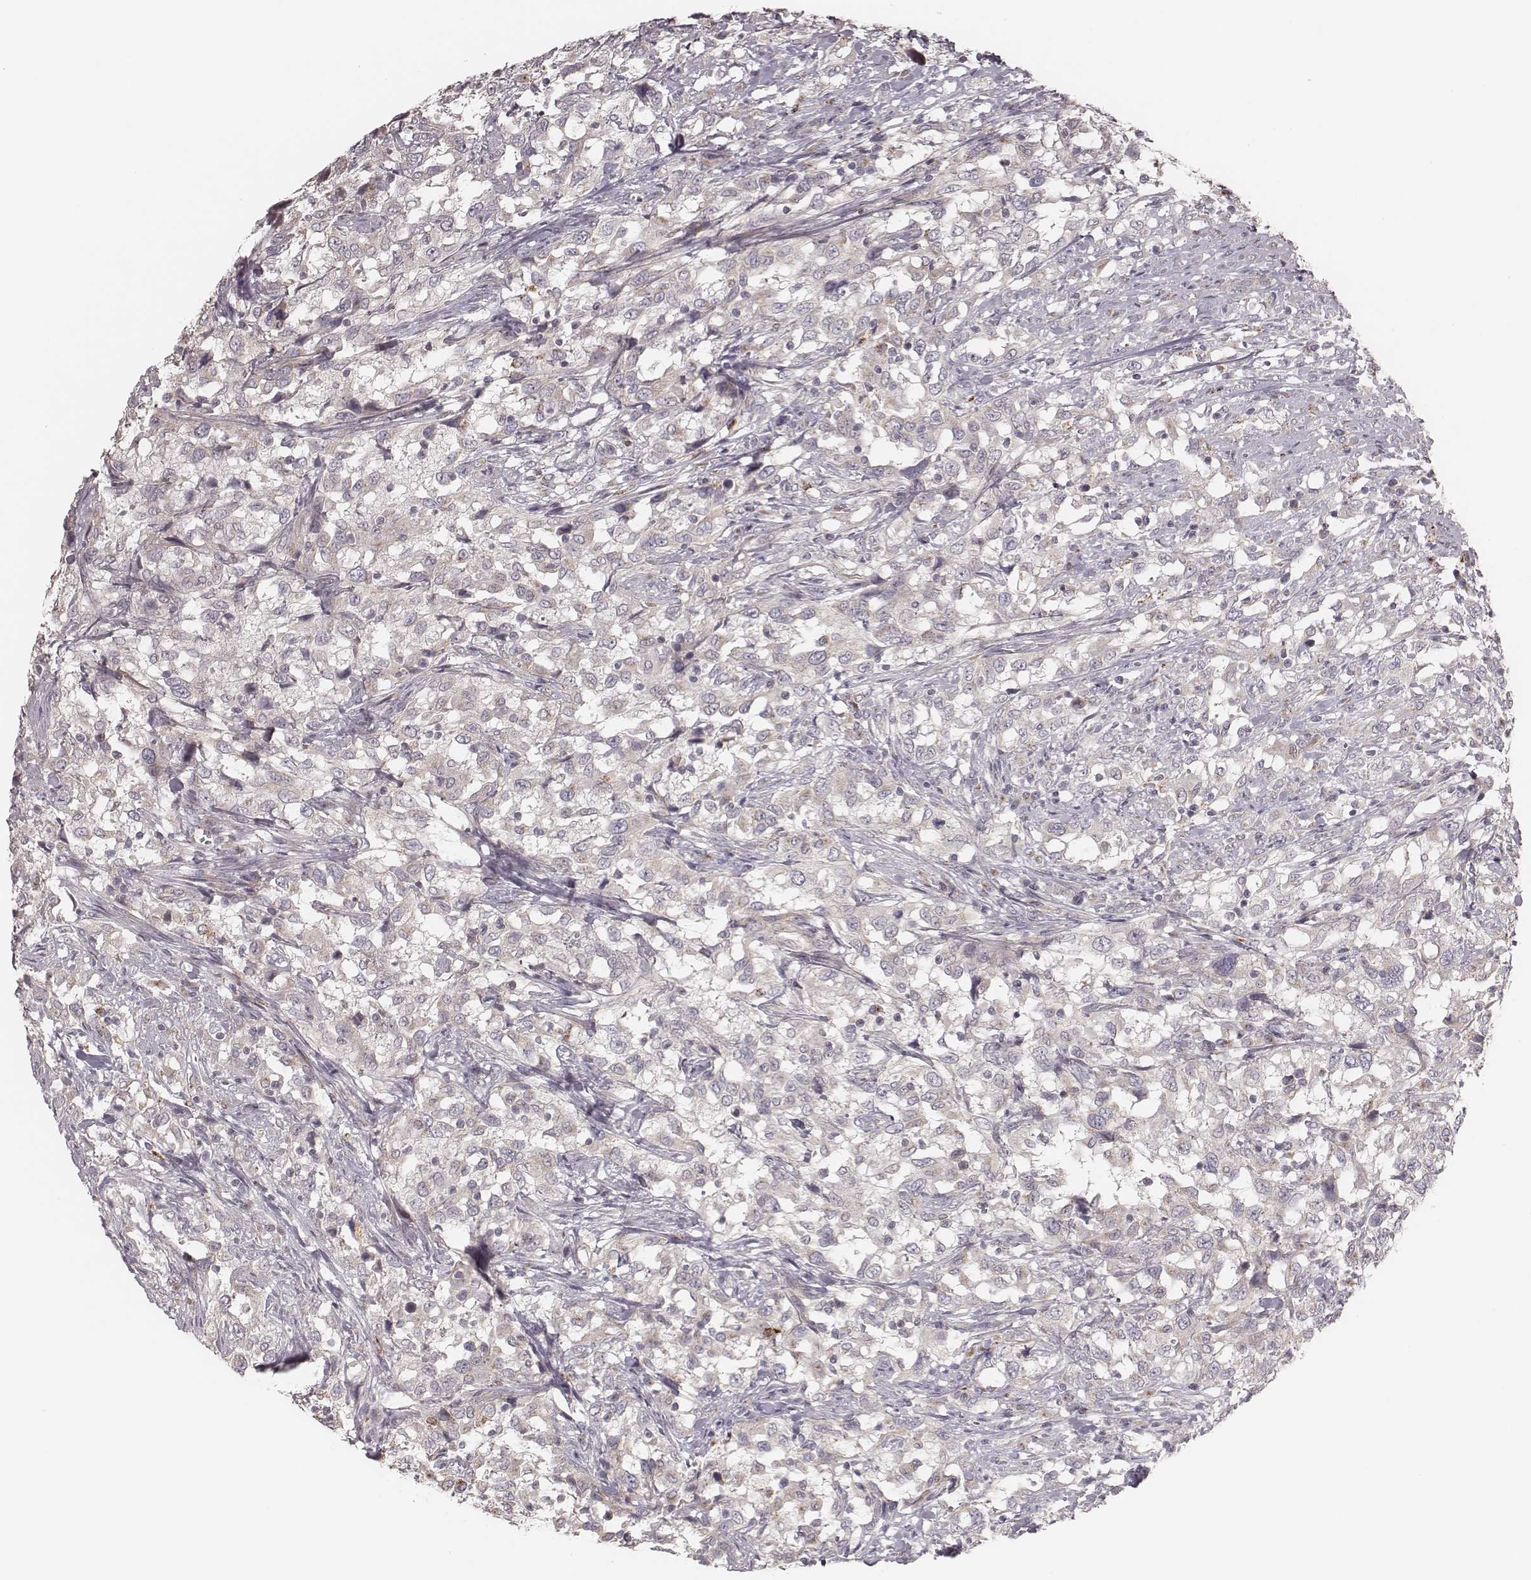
{"staining": {"intensity": "weak", "quantity": "25%-75%", "location": "cytoplasmic/membranous"}, "tissue": "urothelial cancer", "cell_type": "Tumor cells", "image_type": "cancer", "snomed": [{"axis": "morphology", "description": "Urothelial carcinoma, NOS"}, {"axis": "morphology", "description": "Urothelial carcinoma, High grade"}, {"axis": "topography", "description": "Urinary bladder"}], "caption": "Immunohistochemical staining of high-grade urothelial carcinoma displays weak cytoplasmic/membranous protein positivity in approximately 25%-75% of tumor cells.", "gene": "ABCA7", "patient": {"sex": "female", "age": 64}}